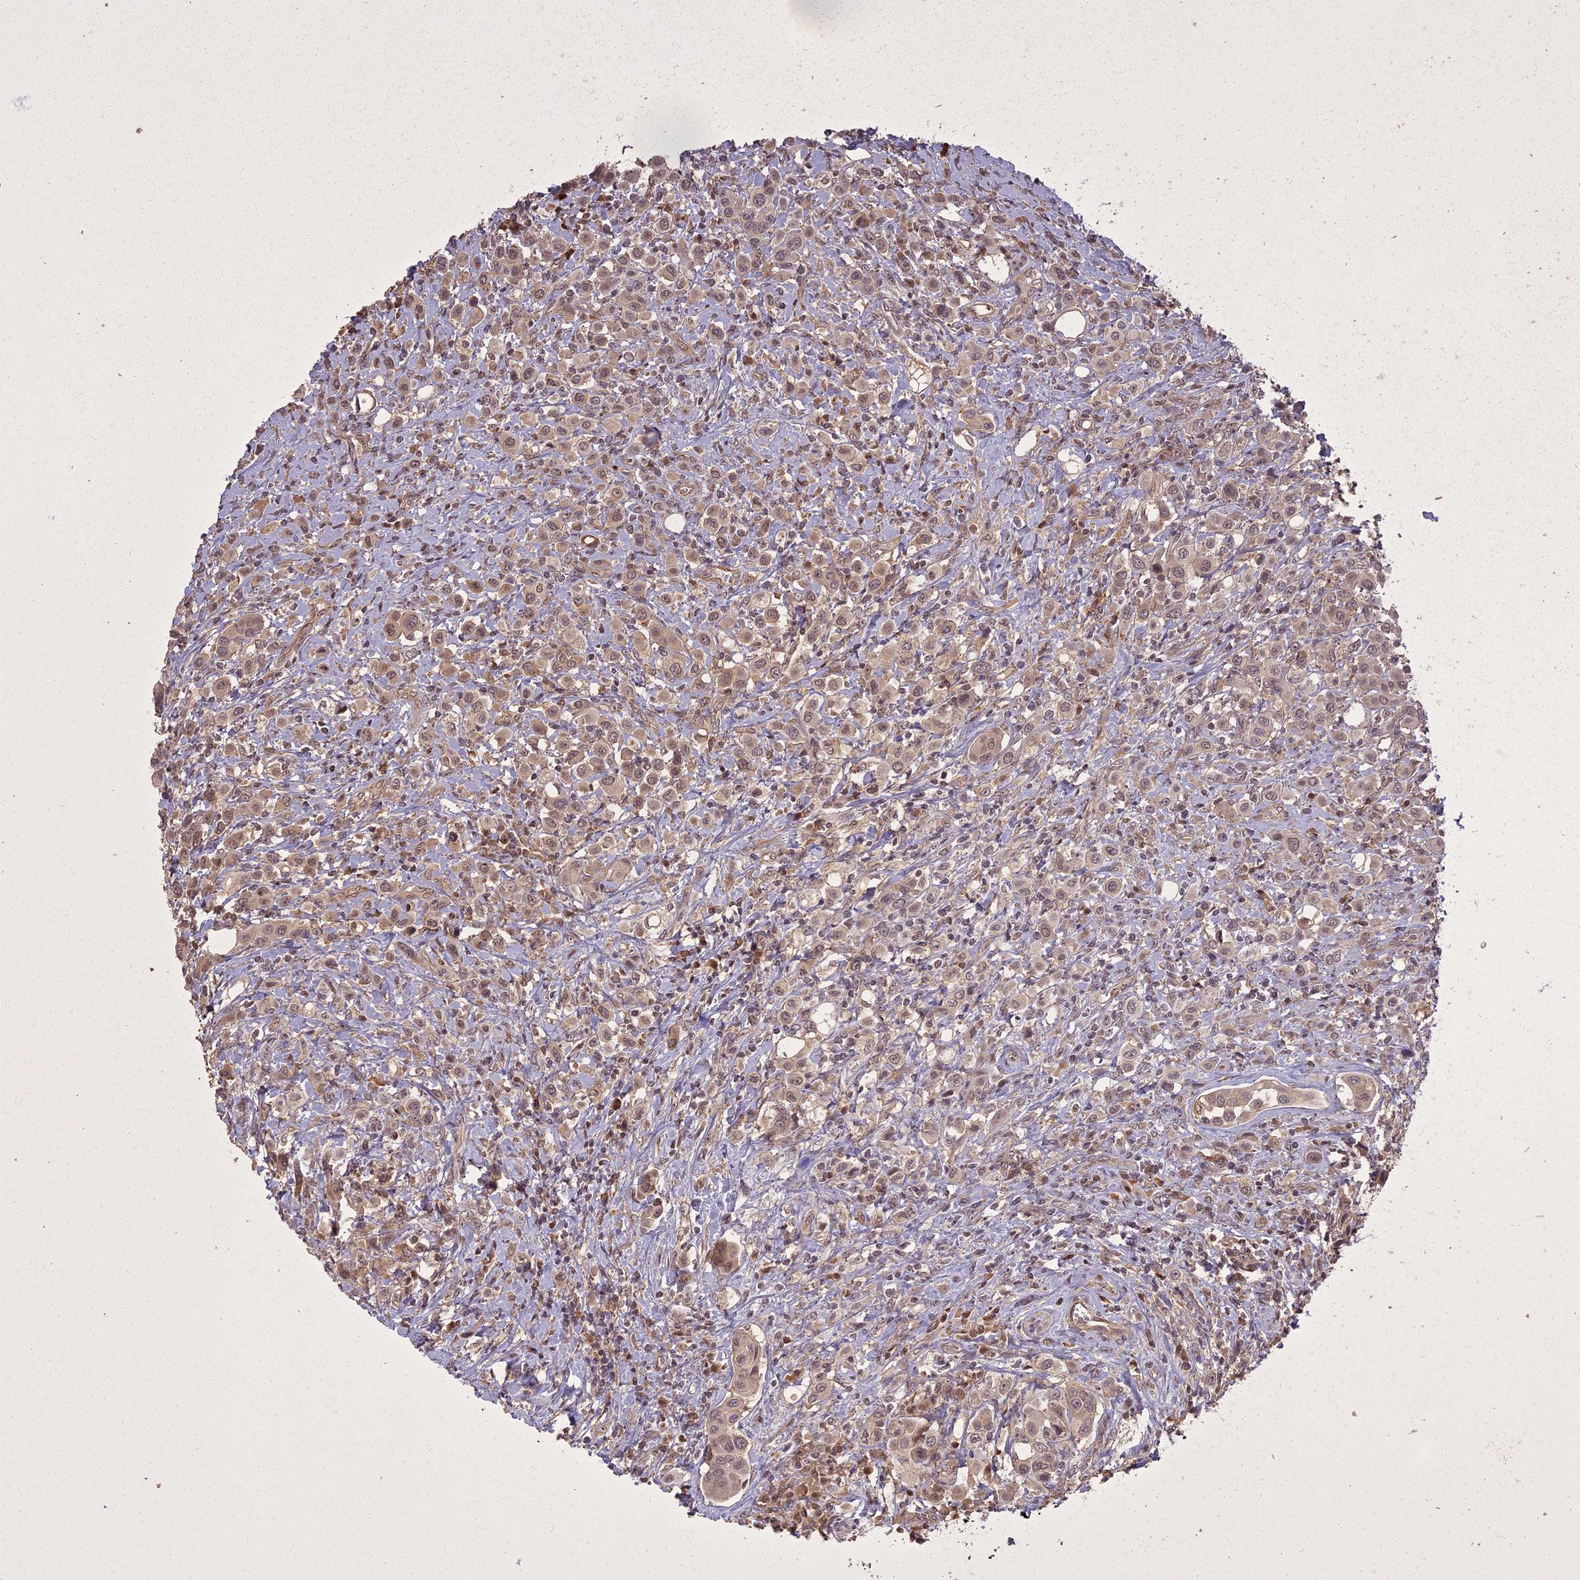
{"staining": {"intensity": "moderate", "quantity": ">75%", "location": "cytoplasmic/membranous,nuclear"}, "tissue": "urothelial cancer", "cell_type": "Tumor cells", "image_type": "cancer", "snomed": [{"axis": "morphology", "description": "Urothelial carcinoma, High grade"}, {"axis": "topography", "description": "Urinary bladder"}], "caption": "Brown immunohistochemical staining in human urothelial cancer reveals moderate cytoplasmic/membranous and nuclear positivity in about >75% of tumor cells. The staining was performed using DAB (3,3'-diaminobenzidine), with brown indicating positive protein expression. Nuclei are stained blue with hematoxylin.", "gene": "ING5", "patient": {"sex": "male", "age": 50}}